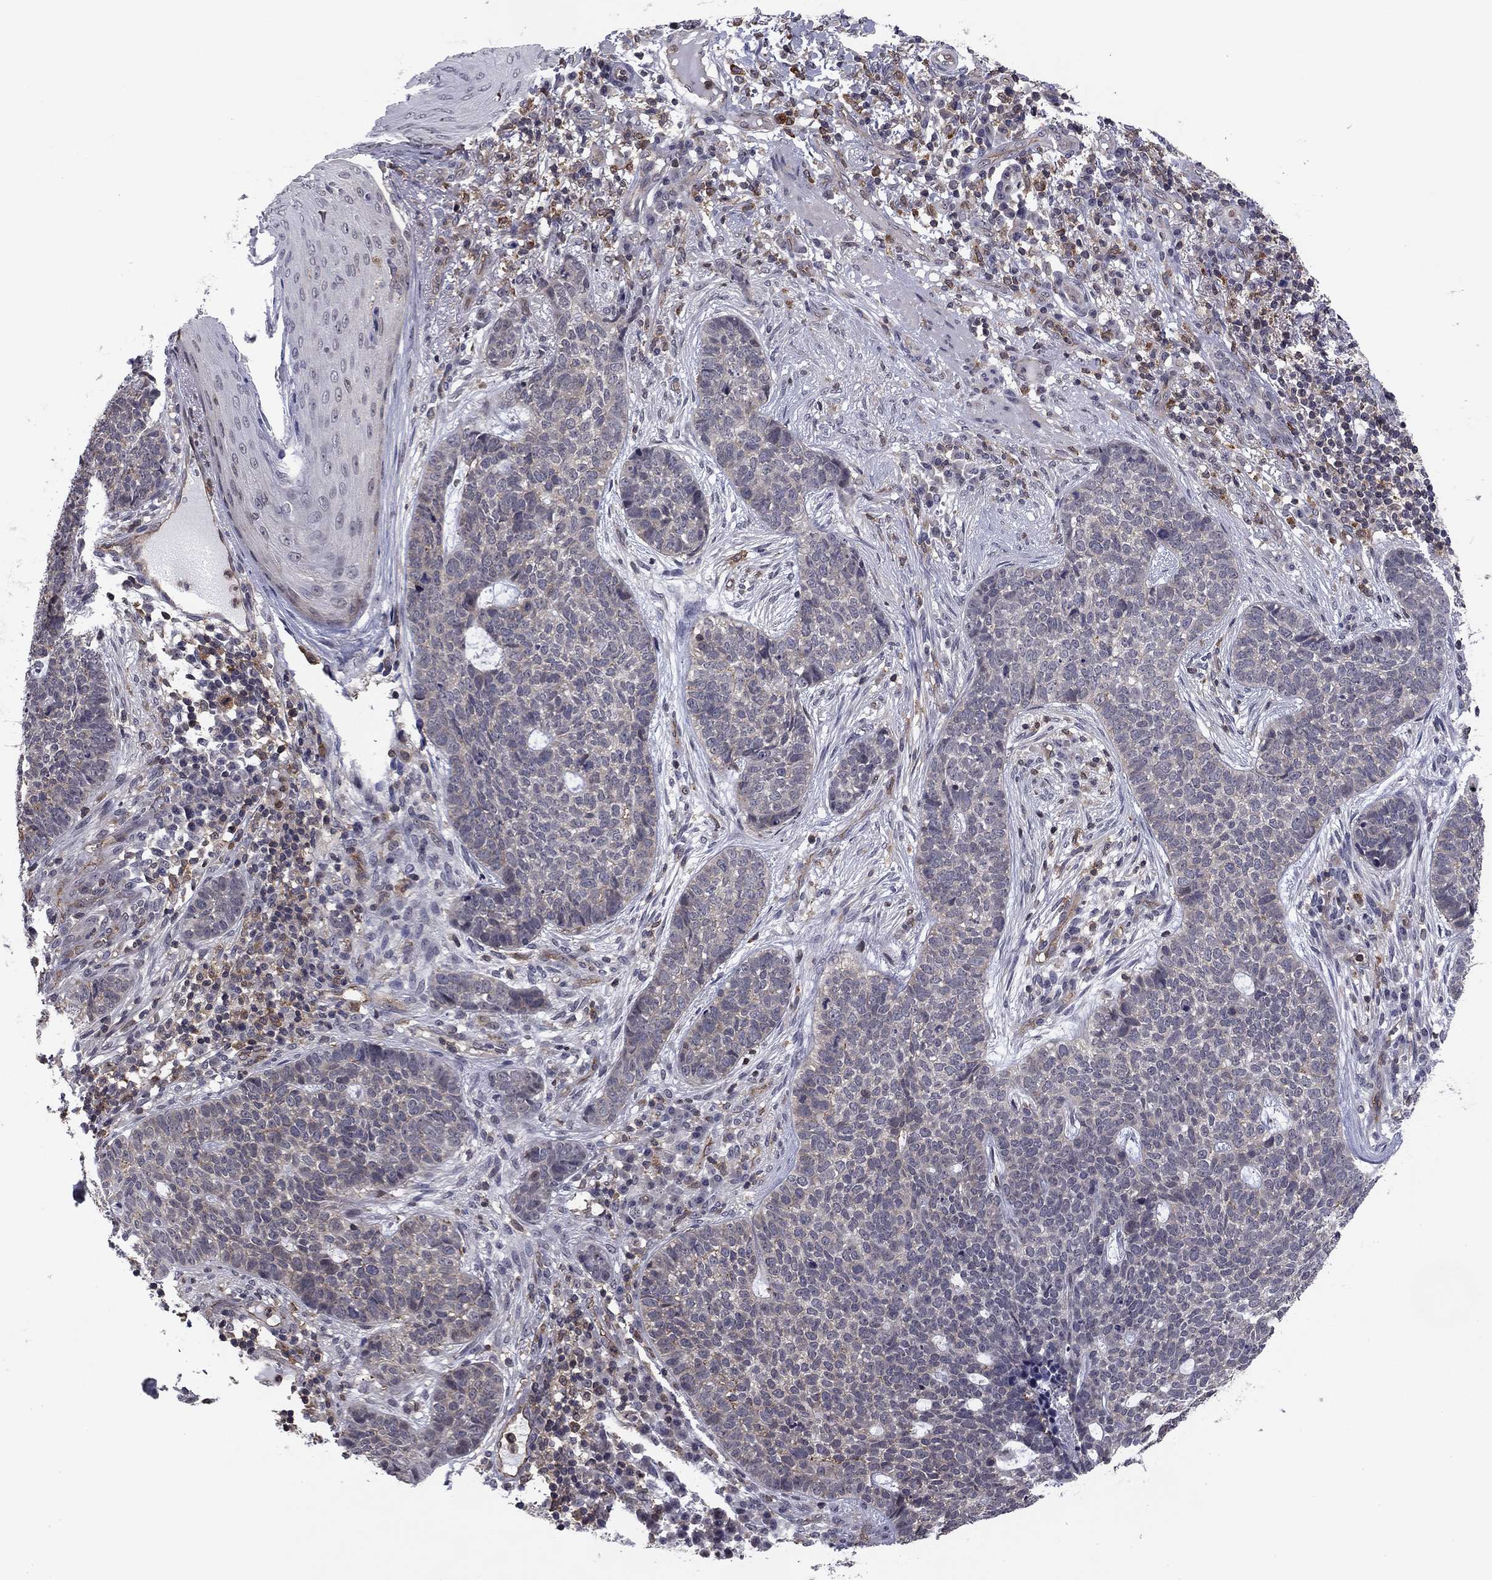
{"staining": {"intensity": "negative", "quantity": "none", "location": "none"}, "tissue": "skin cancer", "cell_type": "Tumor cells", "image_type": "cancer", "snomed": [{"axis": "morphology", "description": "Basal cell carcinoma"}, {"axis": "topography", "description": "Skin"}], "caption": "High magnification brightfield microscopy of skin basal cell carcinoma stained with DAB (3,3'-diaminobenzidine) (brown) and counterstained with hematoxylin (blue): tumor cells show no significant staining.", "gene": "PLCB2", "patient": {"sex": "female", "age": 69}}